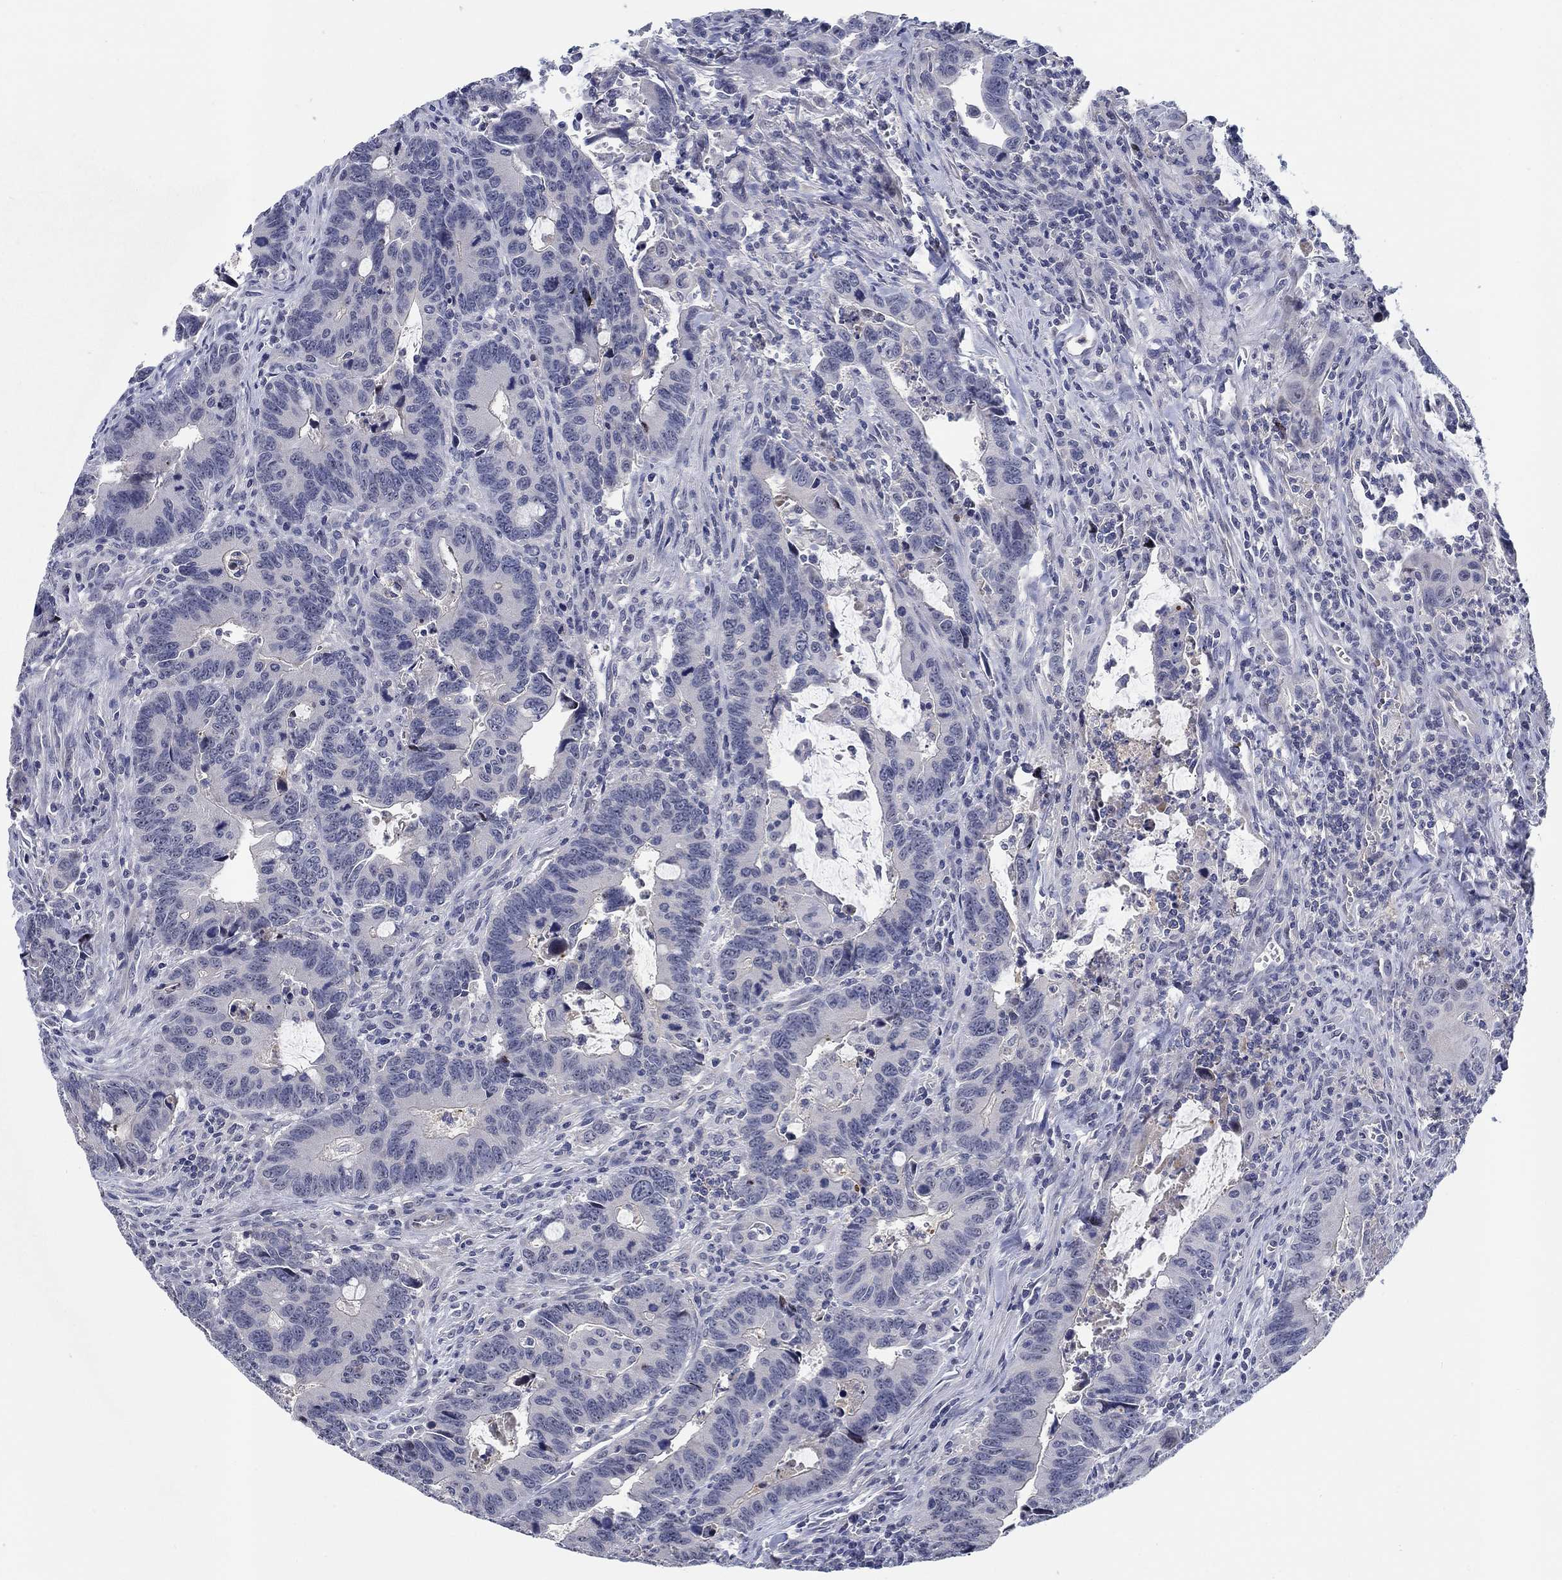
{"staining": {"intensity": "negative", "quantity": "none", "location": "none"}, "tissue": "colorectal cancer", "cell_type": "Tumor cells", "image_type": "cancer", "snomed": [{"axis": "morphology", "description": "Adenocarcinoma, NOS"}, {"axis": "topography", "description": "Rectum"}], "caption": "A histopathology image of colorectal cancer stained for a protein demonstrates no brown staining in tumor cells. (Brightfield microscopy of DAB (3,3'-diaminobenzidine) IHC at high magnification).", "gene": "SMIM18", "patient": {"sex": "male", "age": 67}}